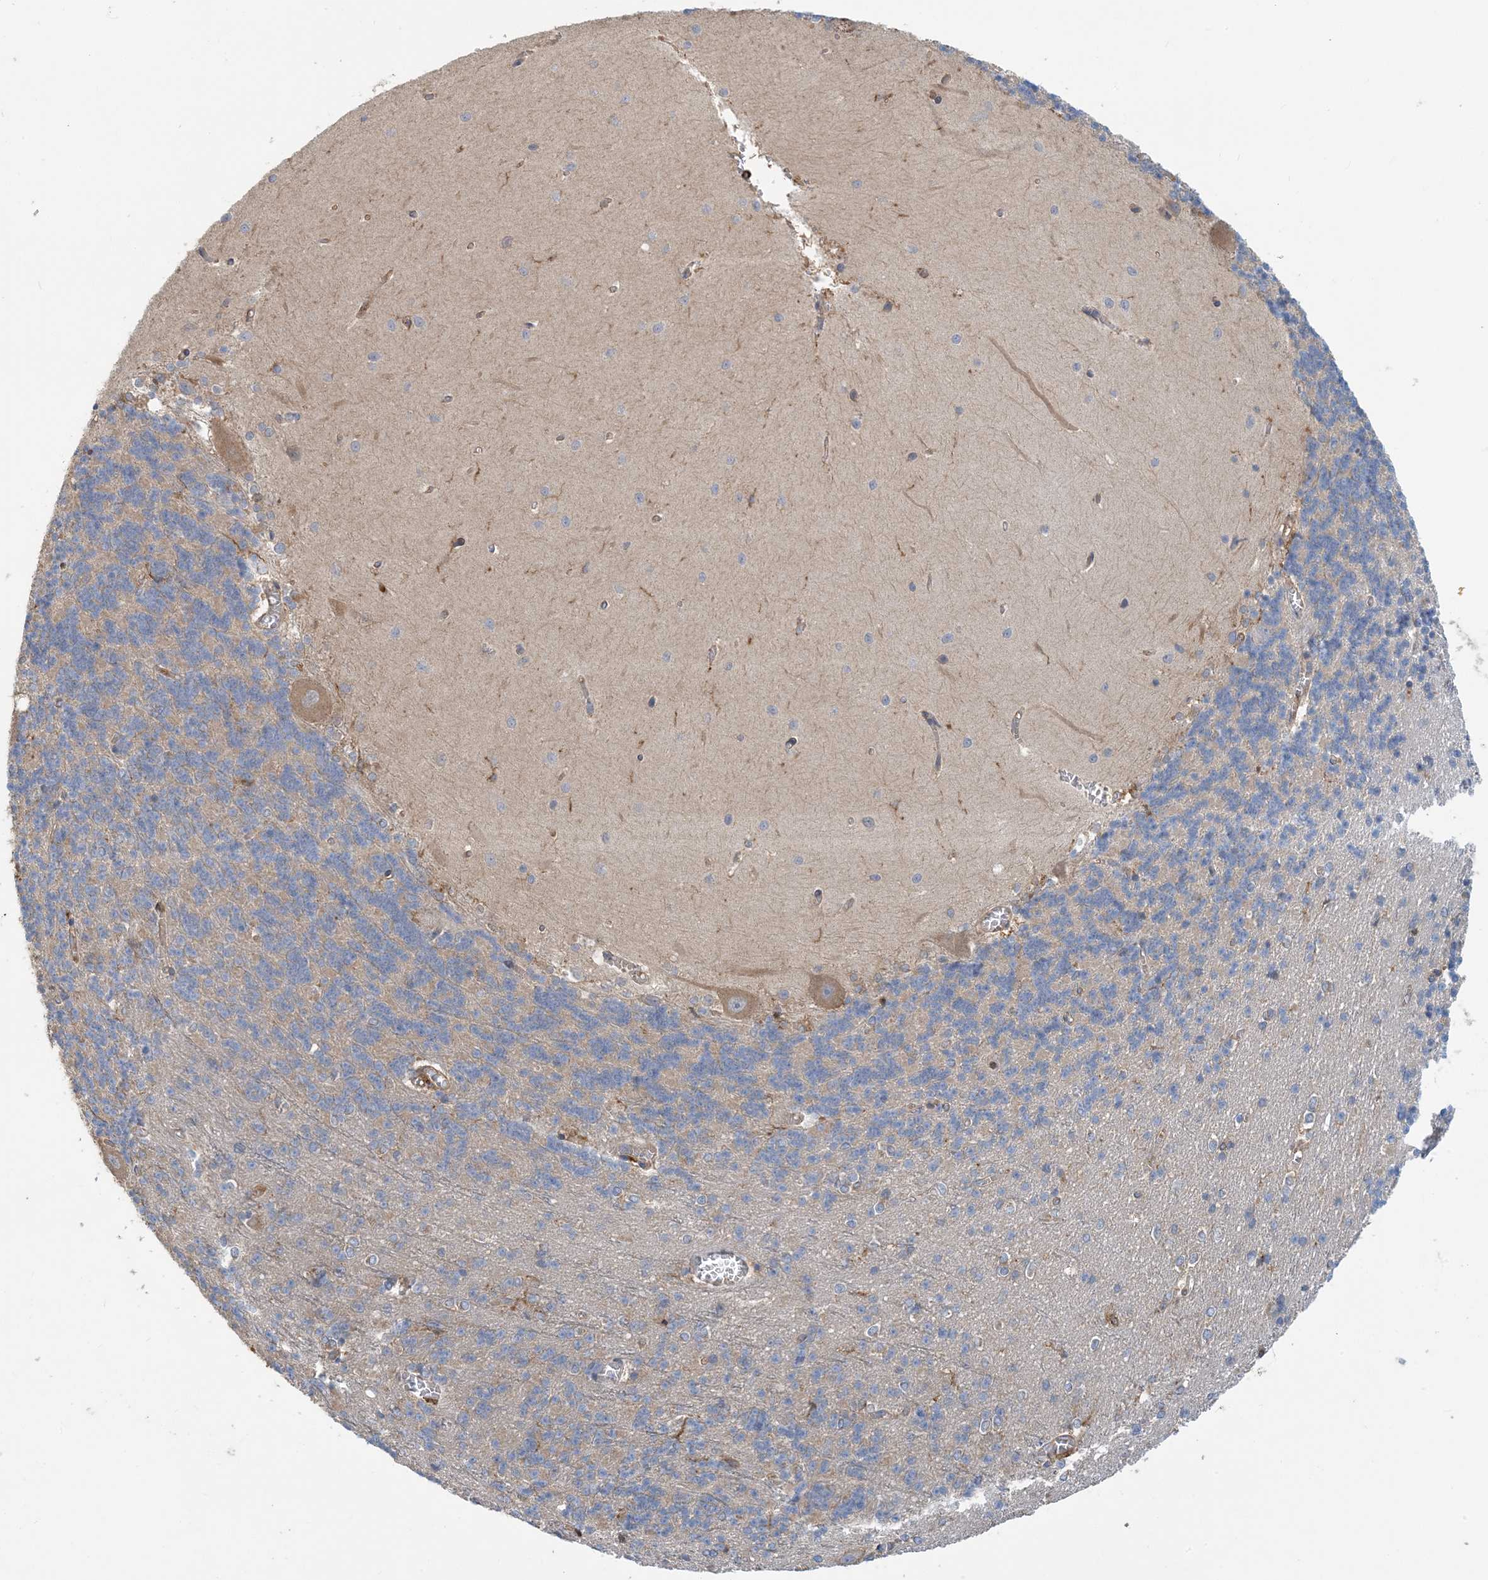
{"staining": {"intensity": "negative", "quantity": "none", "location": "none"}, "tissue": "cerebellum", "cell_type": "Cells in granular layer", "image_type": "normal", "snomed": [{"axis": "morphology", "description": "Normal tissue, NOS"}, {"axis": "topography", "description": "Cerebellum"}], "caption": "An IHC histopathology image of benign cerebellum is shown. There is no staining in cells in granular layer of cerebellum.", "gene": "SFMBT2", "patient": {"sex": "male", "age": 37}}